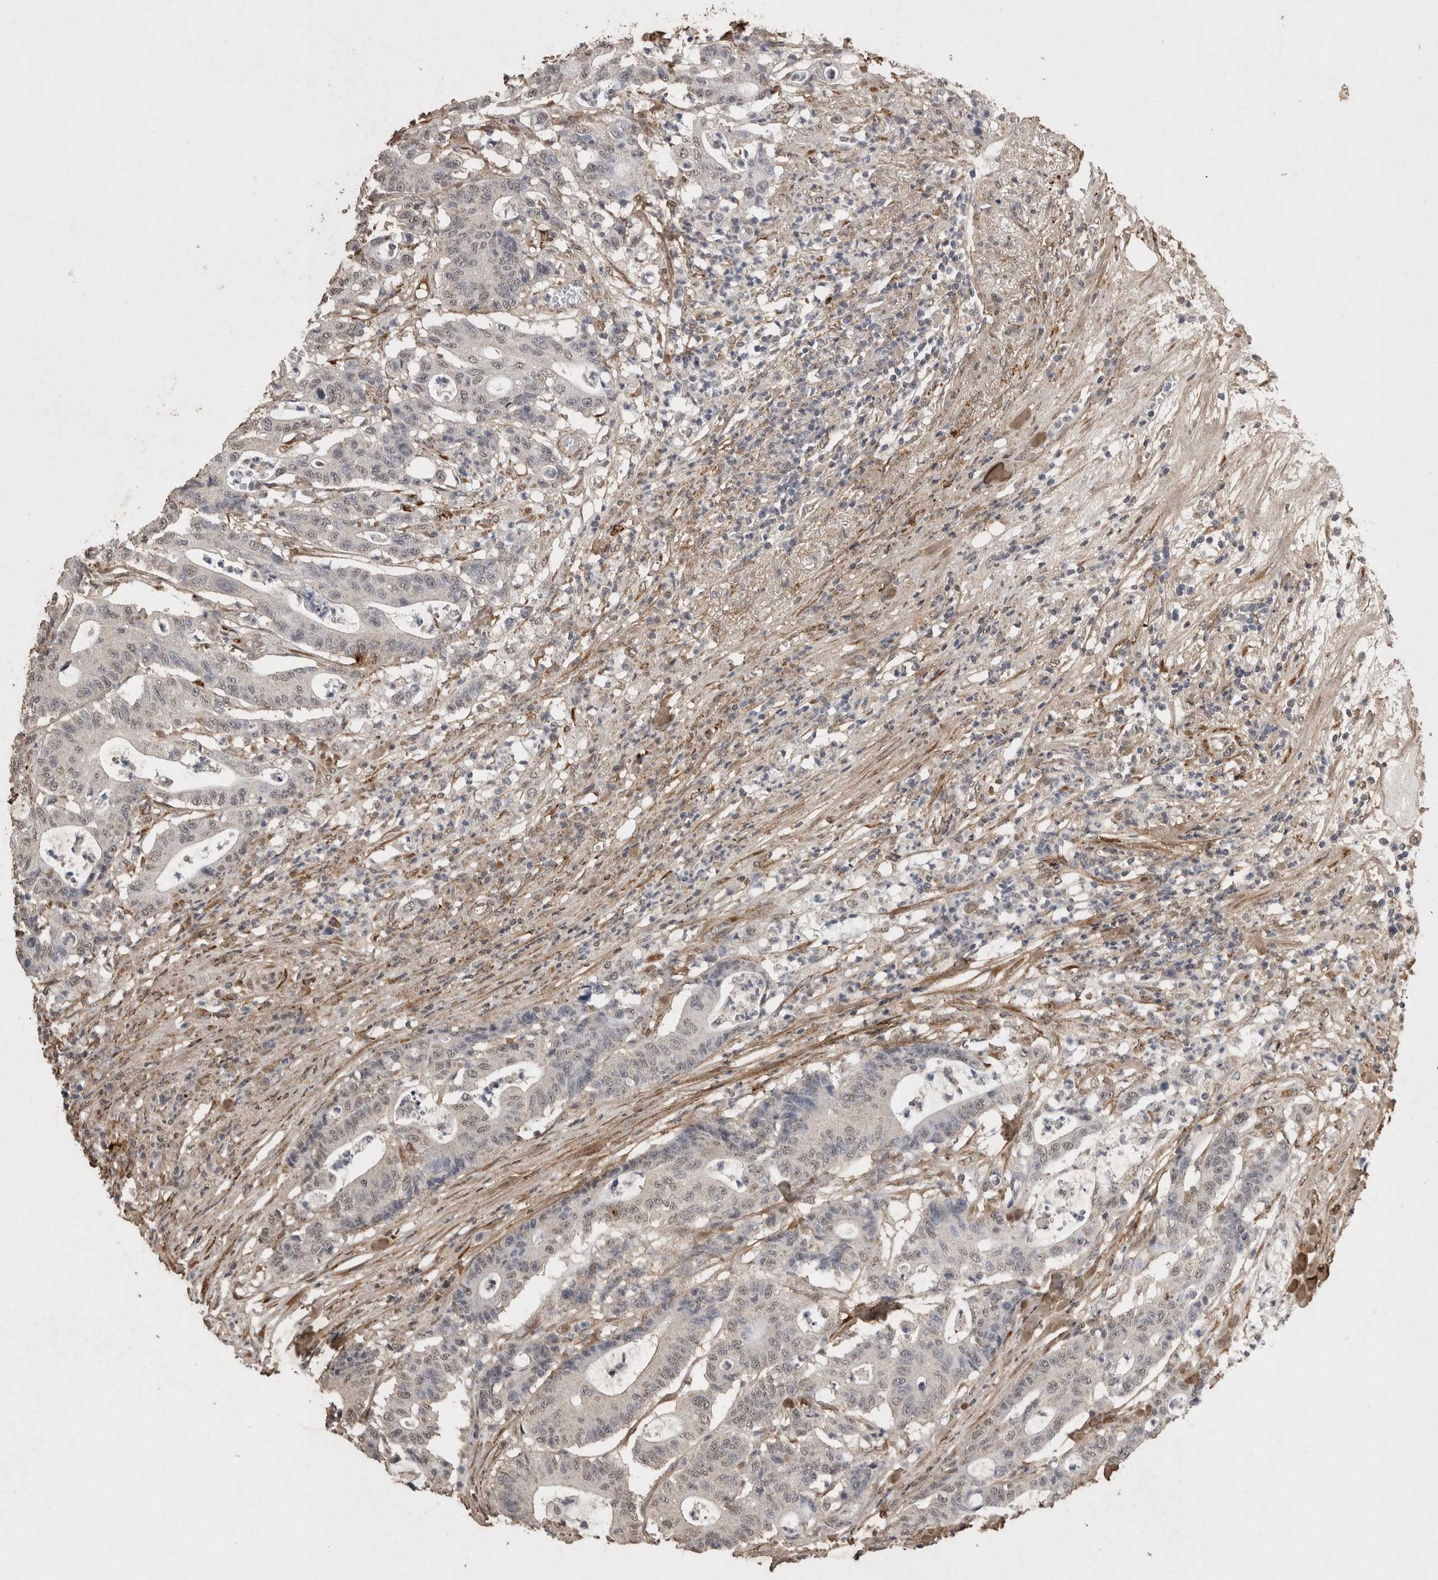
{"staining": {"intensity": "negative", "quantity": "none", "location": "none"}, "tissue": "colorectal cancer", "cell_type": "Tumor cells", "image_type": "cancer", "snomed": [{"axis": "morphology", "description": "Adenocarcinoma, NOS"}, {"axis": "topography", "description": "Colon"}], "caption": "A high-resolution image shows immunohistochemistry (IHC) staining of colorectal cancer, which displays no significant positivity in tumor cells.", "gene": "C1QTNF5", "patient": {"sex": "female", "age": 84}}